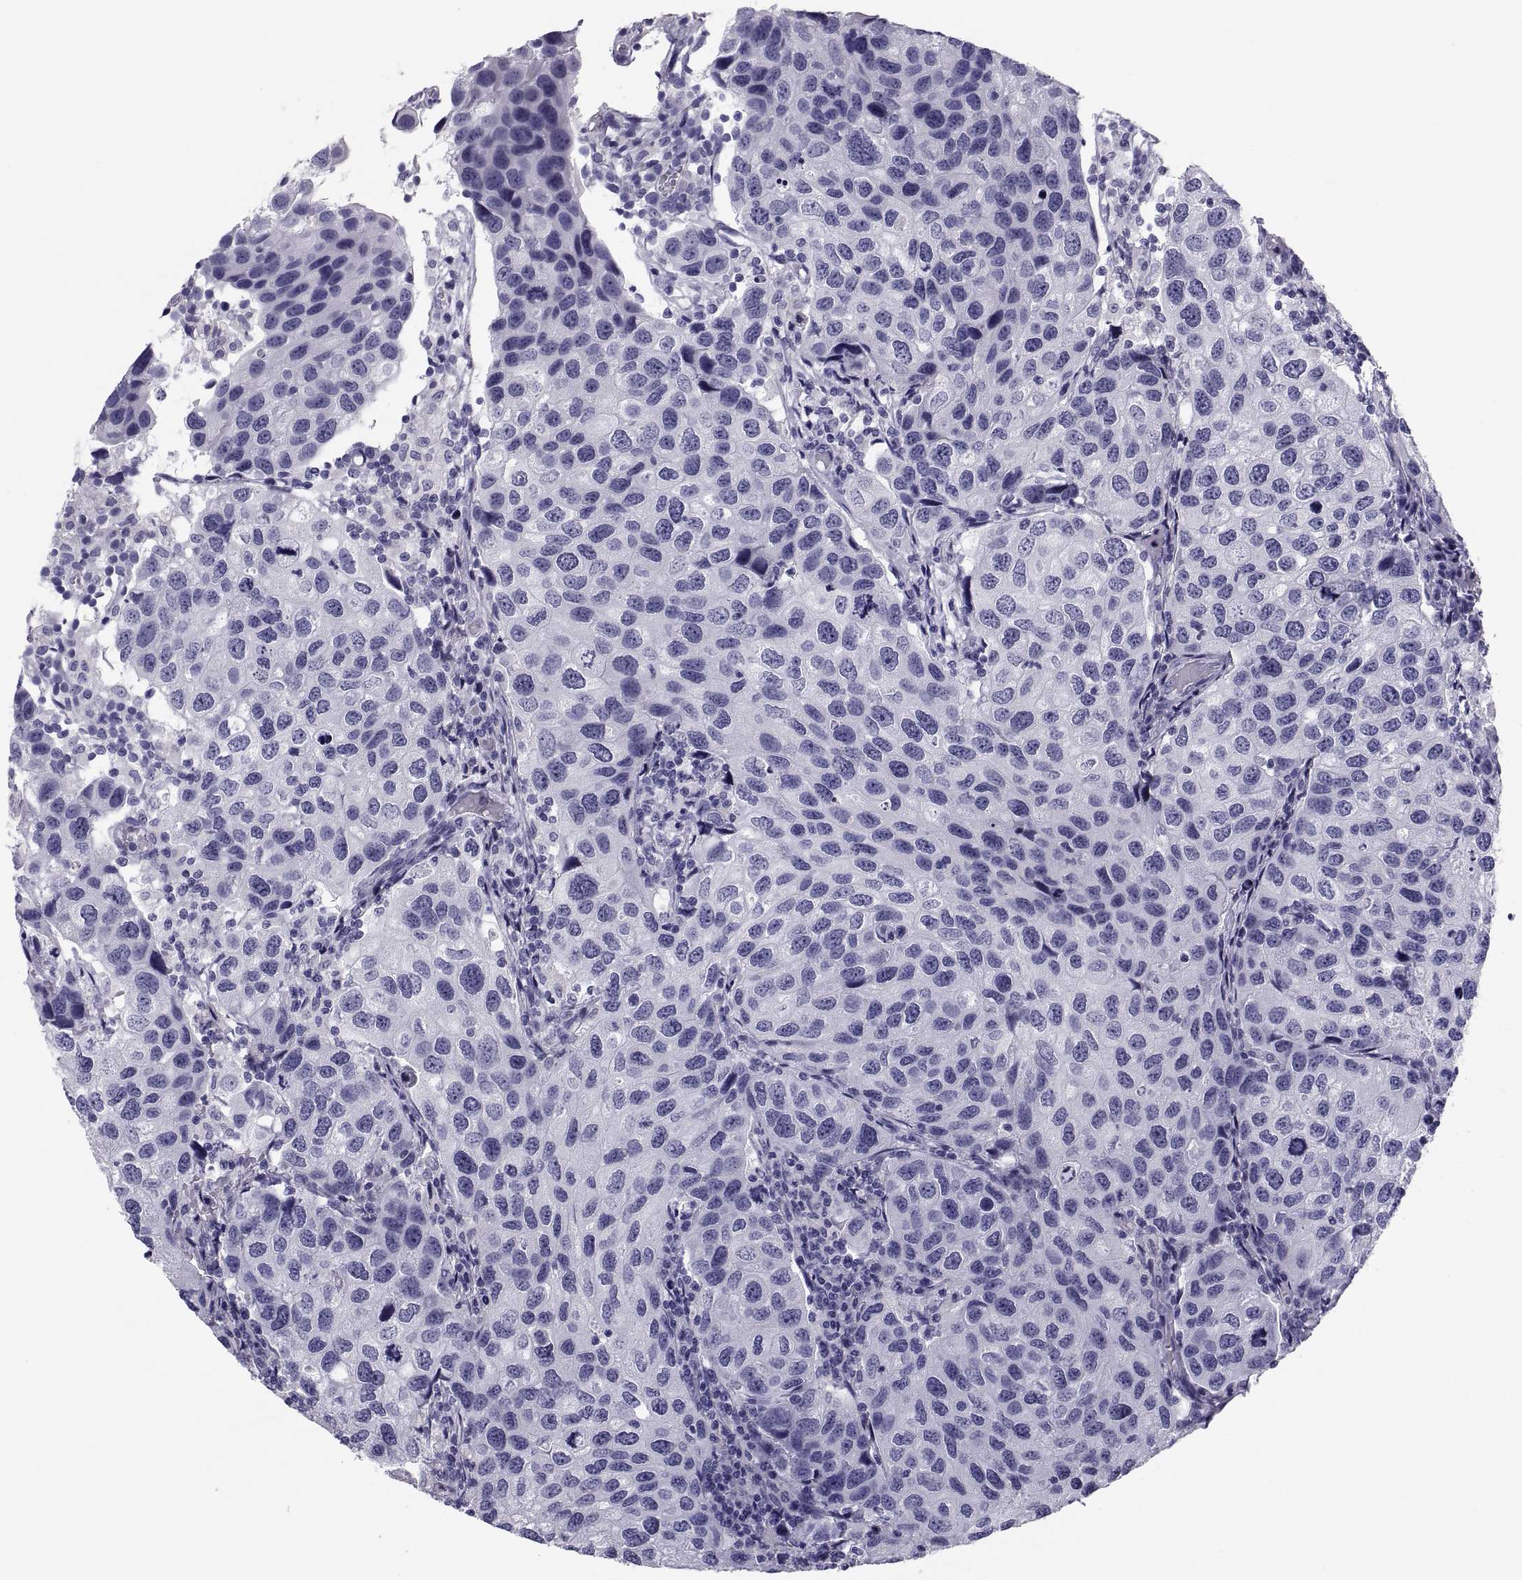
{"staining": {"intensity": "negative", "quantity": "none", "location": "none"}, "tissue": "urothelial cancer", "cell_type": "Tumor cells", "image_type": "cancer", "snomed": [{"axis": "morphology", "description": "Urothelial carcinoma, High grade"}, {"axis": "topography", "description": "Urinary bladder"}], "caption": "IHC image of urothelial carcinoma (high-grade) stained for a protein (brown), which reveals no positivity in tumor cells. (DAB (3,3'-diaminobenzidine) IHC with hematoxylin counter stain).", "gene": "DEFB129", "patient": {"sex": "male", "age": 79}}